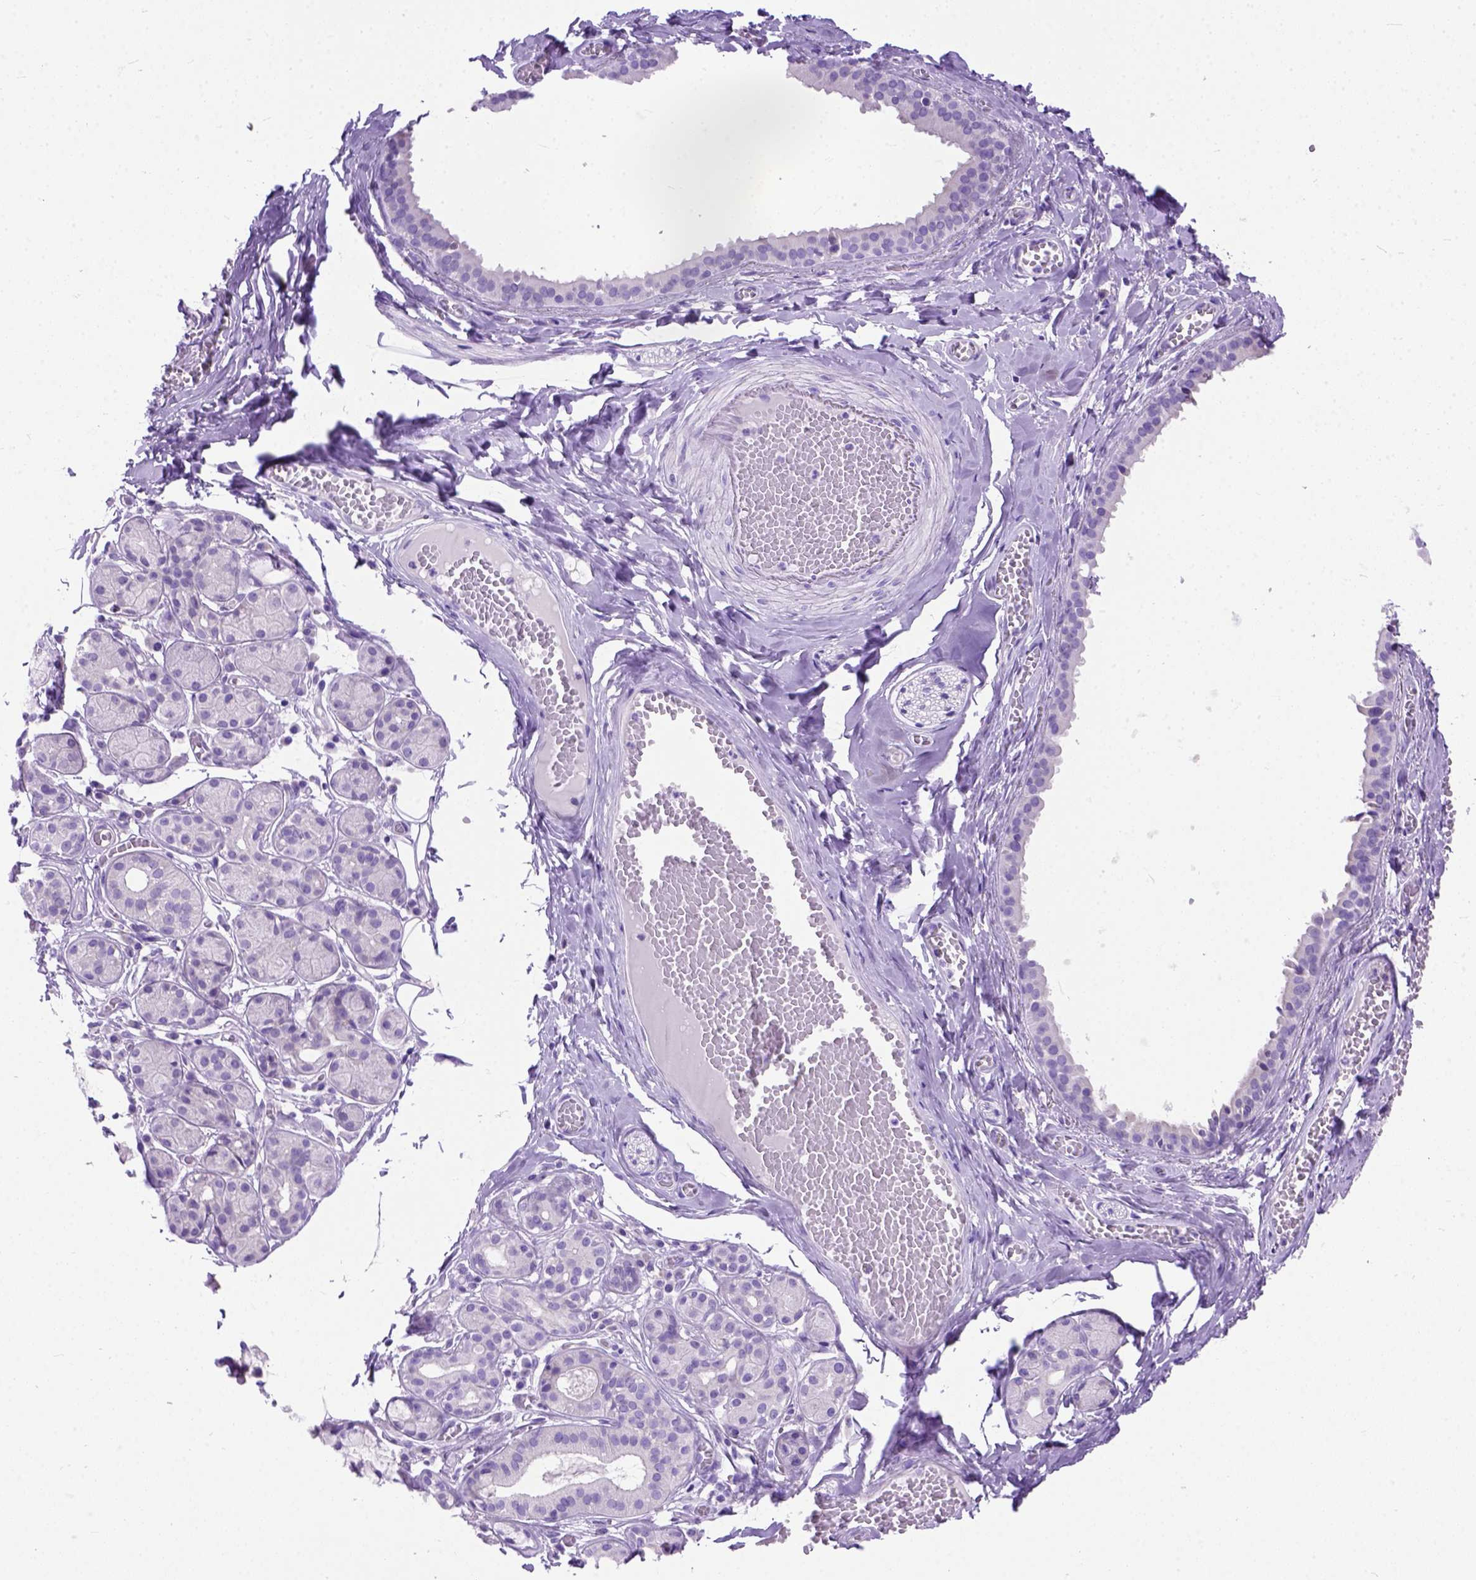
{"staining": {"intensity": "negative", "quantity": "none", "location": "none"}, "tissue": "salivary gland", "cell_type": "Glandular cells", "image_type": "normal", "snomed": [{"axis": "morphology", "description": "Normal tissue, NOS"}, {"axis": "topography", "description": "Salivary gland"}, {"axis": "topography", "description": "Peripheral nerve tissue"}], "caption": "Immunohistochemistry (IHC) micrograph of unremarkable salivary gland stained for a protein (brown), which reveals no staining in glandular cells. The staining is performed using DAB (3,3'-diaminobenzidine) brown chromogen with nuclei counter-stained in using hematoxylin.", "gene": "ODAD3", "patient": {"sex": "male", "age": 71}}